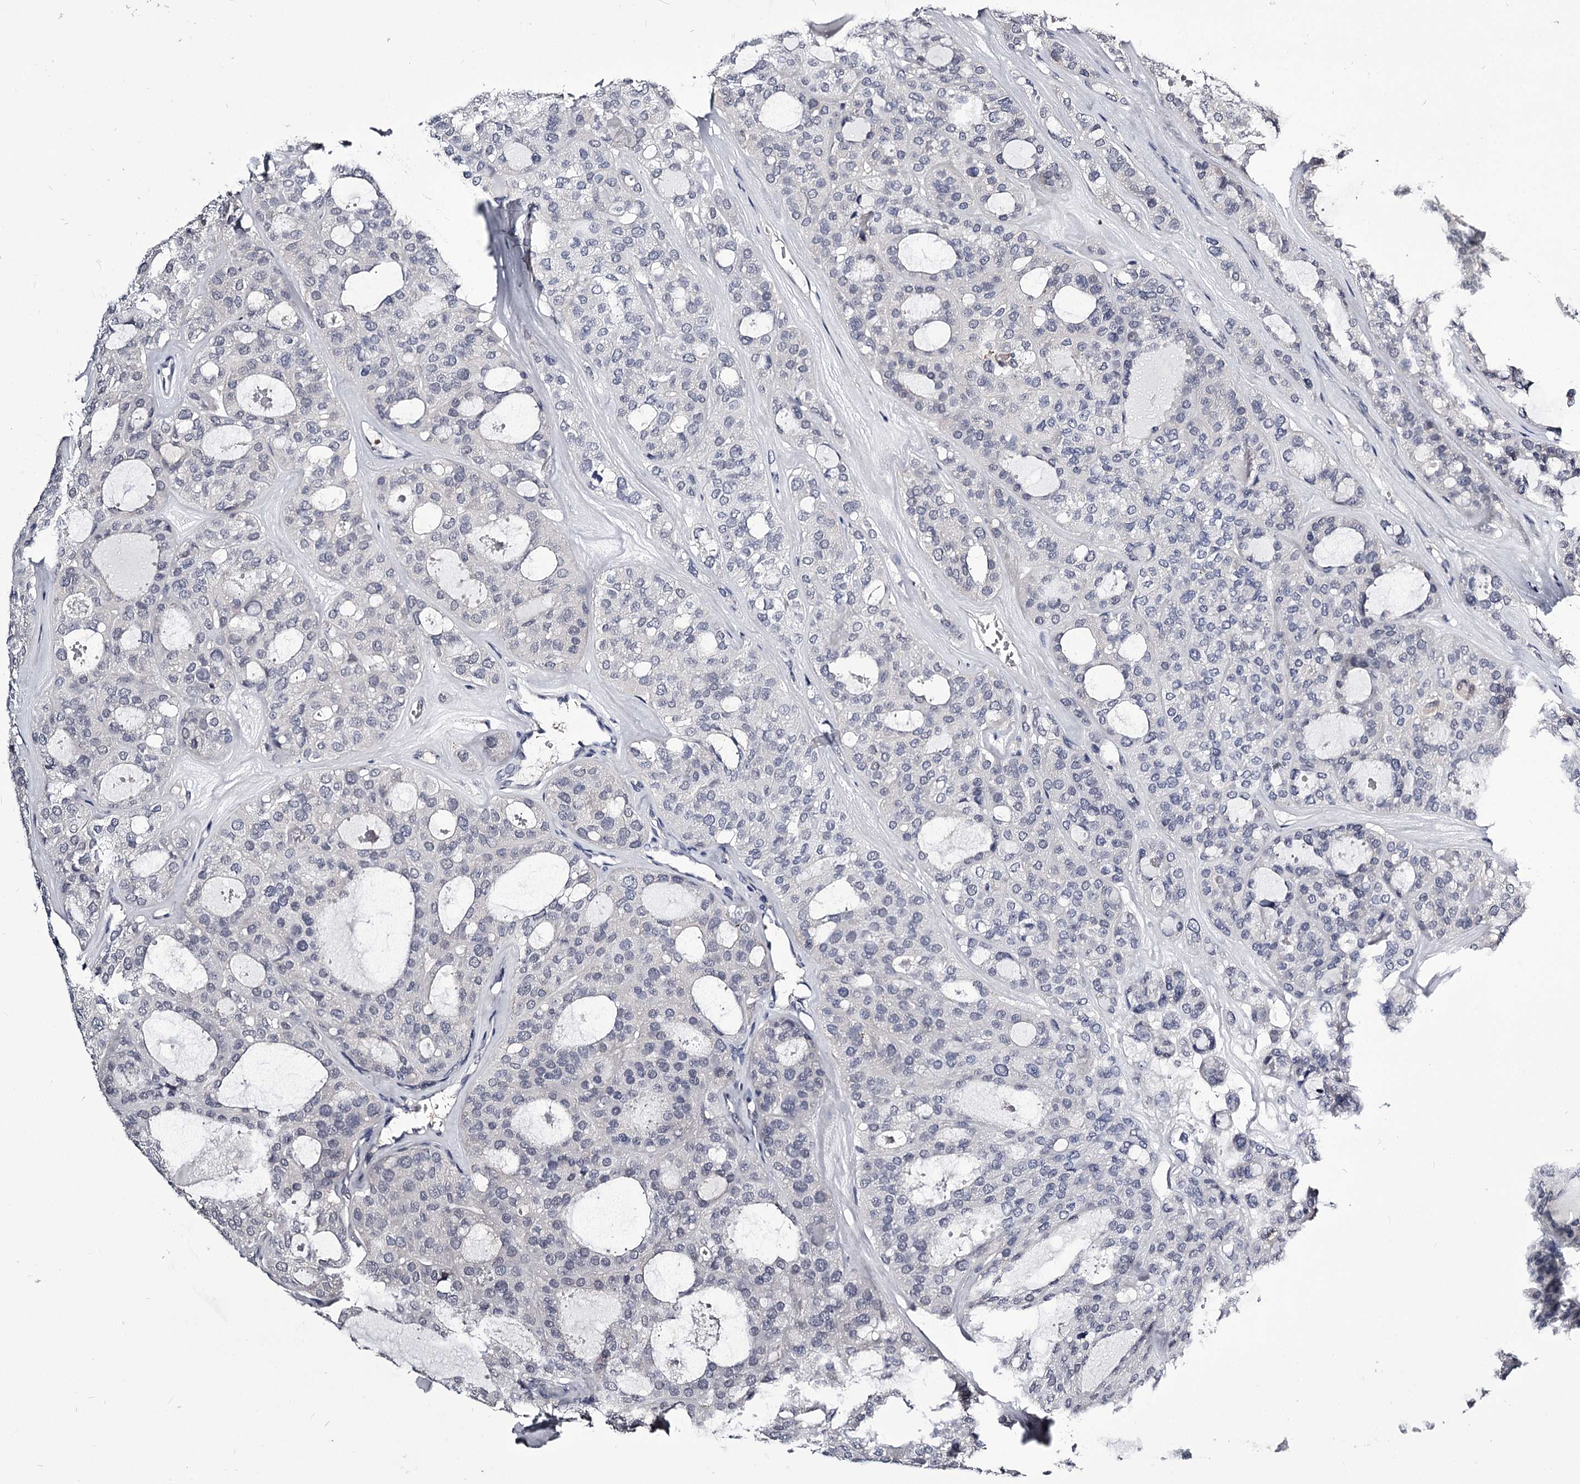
{"staining": {"intensity": "negative", "quantity": "none", "location": "none"}, "tissue": "thyroid cancer", "cell_type": "Tumor cells", "image_type": "cancer", "snomed": [{"axis": "morphology", "description": "Follicular adenoma carcinoma, NOS"}, {"axis": "topography", "description": "Thyroid gland"}], "caption": "This is a image of immunohistochemistry (IHC) staining of thyroid cancer (follicular adenoma carcinoma), which shows no positivity in tumor cells.", "gene": "GSTO1", "patient": {"sex": "male", "age": 75}}